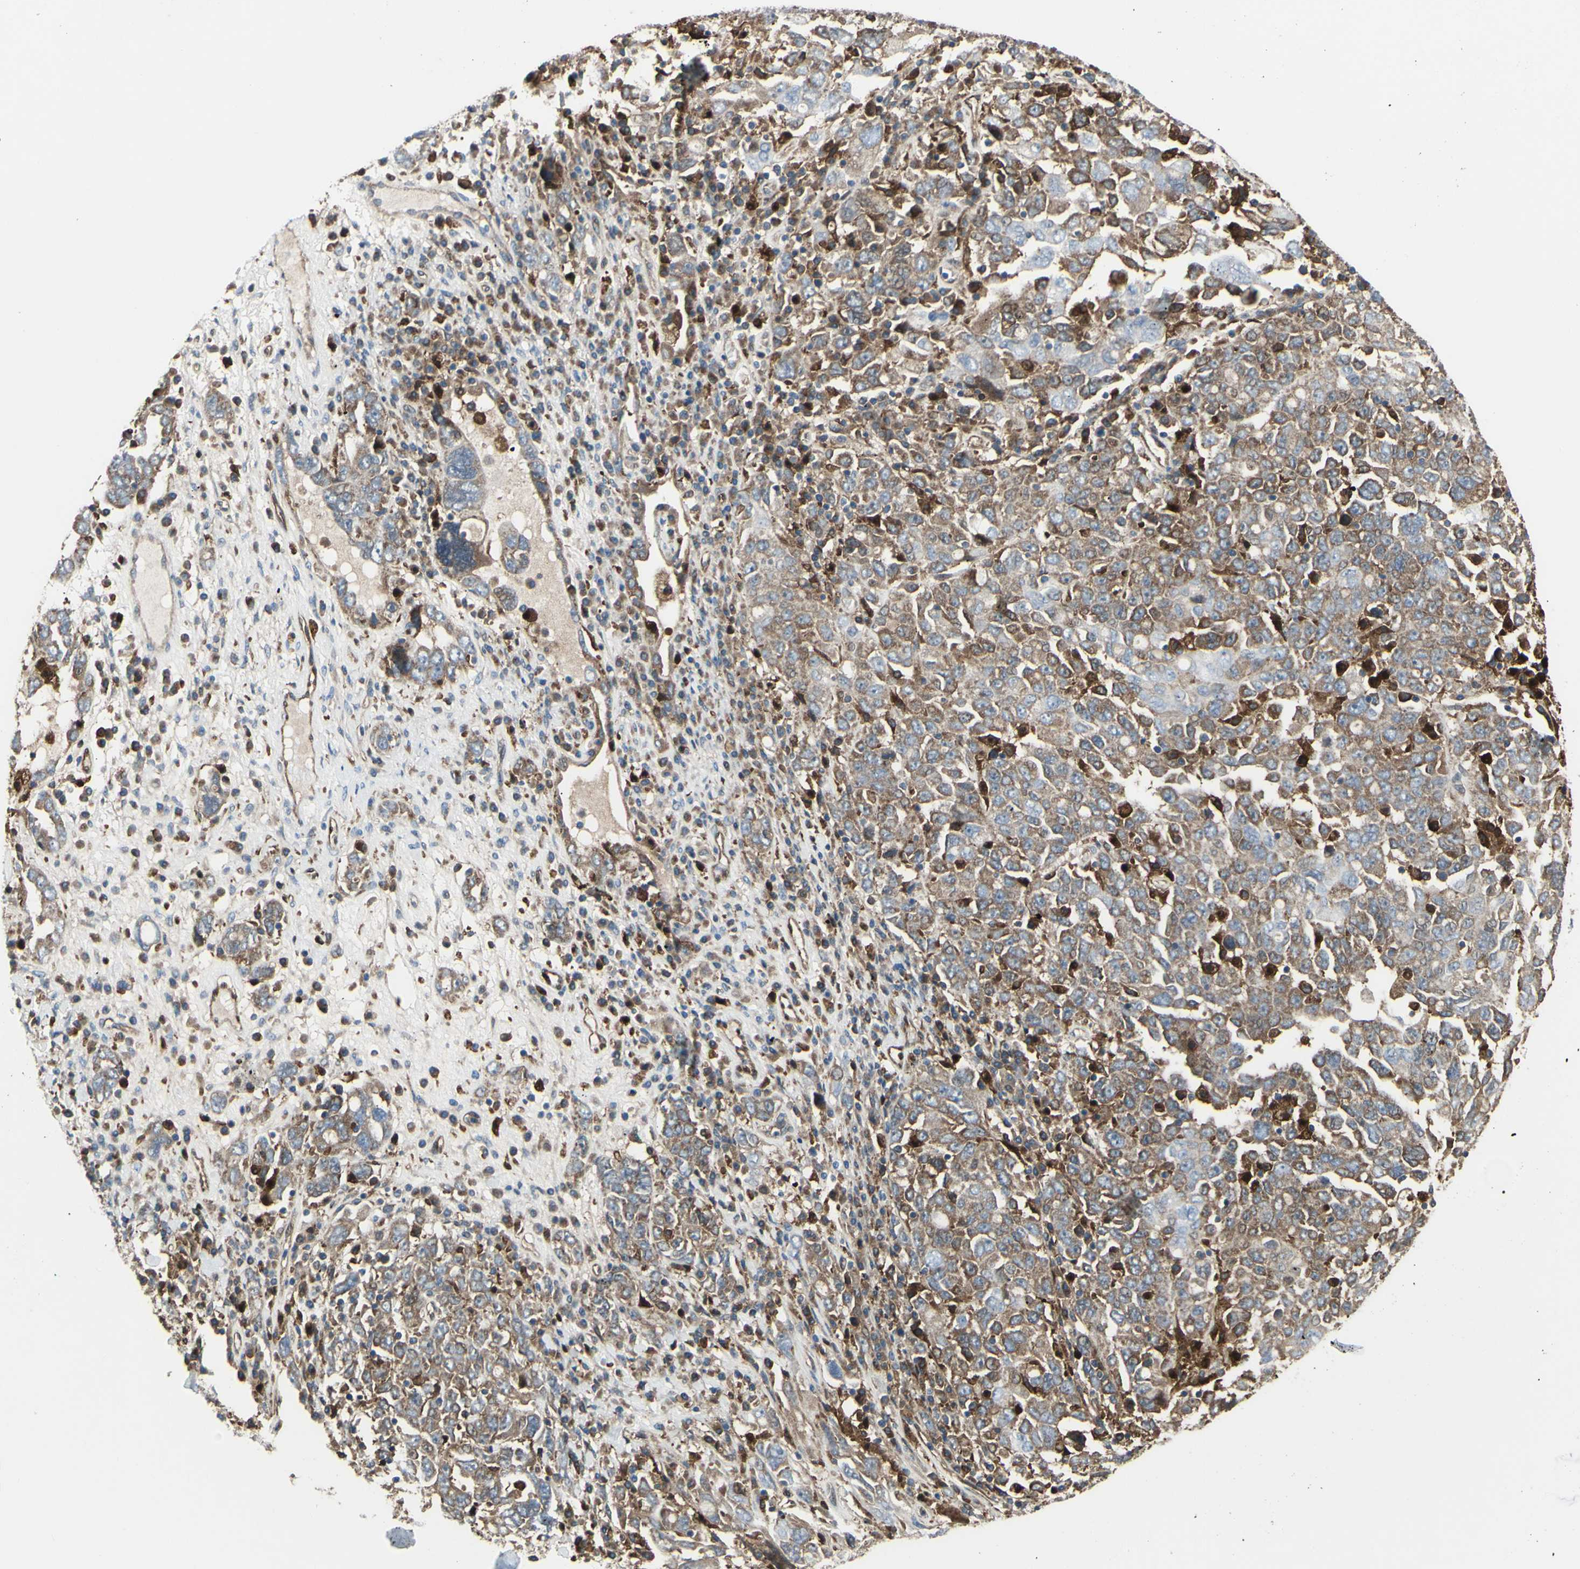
{"staining": {"intensity": "moderate", "quantity": ">75%", "location": "cytoplasmic/membranous"}, "tissue": "ovarian cancer", "cell_type": "Tumor cells", "image_type": "cancer", "snomed": [{"axis": "morphology", "description": "Carcinoma, endometroid"}, {"axis": "topography", "description": "Ovary"}], "caption": "Protein staining of ovarian endometroid carcinoma tissue demonstrates moderate cytoplasmic/membranous positivity in approximately >75% of tumor cells.", "gene": "IGSF9B", "patient": {"sex": "female", "age": 62}}